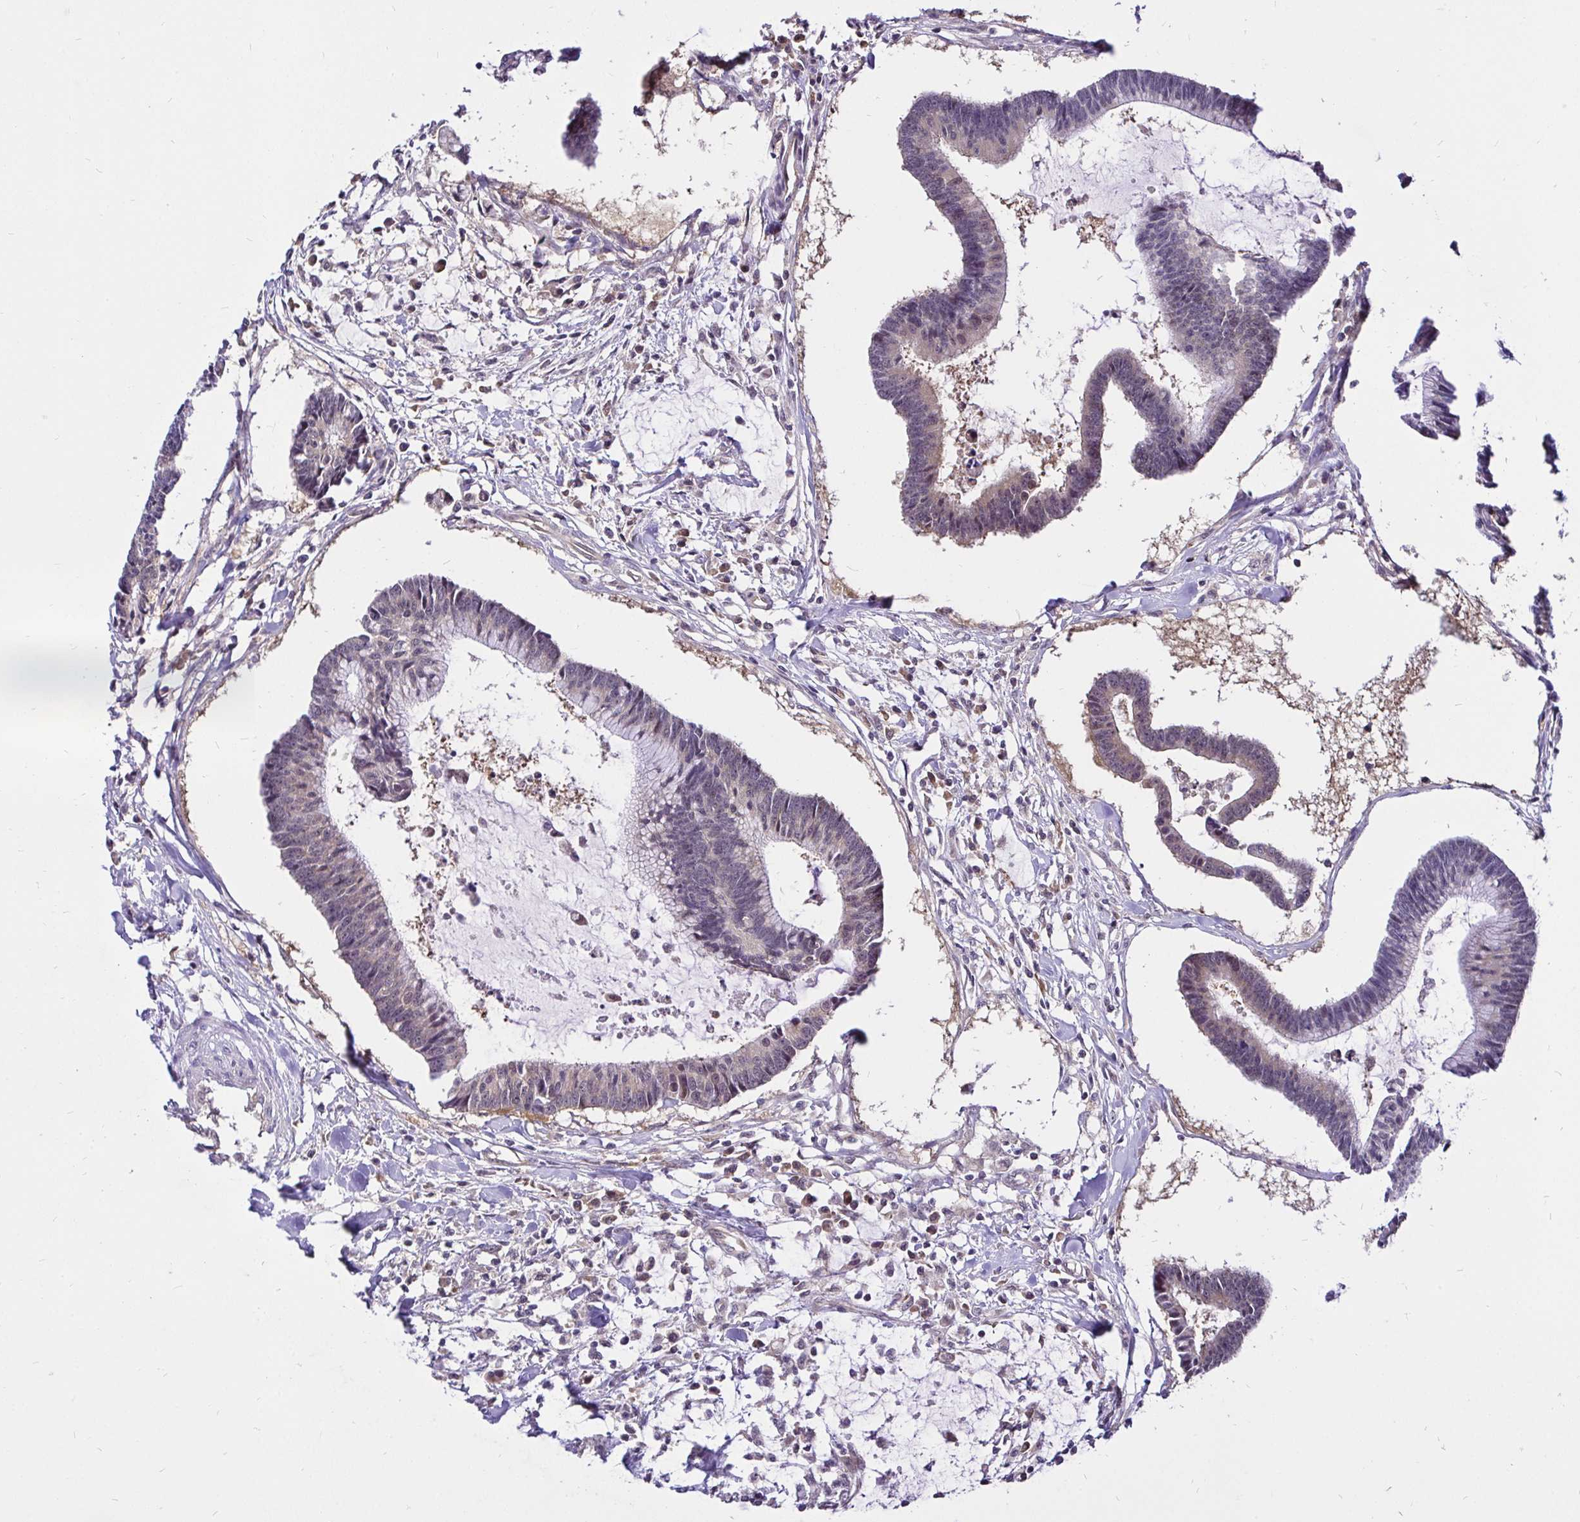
{"staining": {"intensity": "weak", "quantity": "<25%", "location": "cytoplasmic/membranous,nuclear"}, "tissue": "colorectal cancer", "cell_type": "Tumor cells", "image_type": "cancer", "snomed": [{"axis": "morphology", "description": "Adenocarcinoma, NOS"}, {"axis": "topography", "description": "Colon"}], "caption": "Human colorectal cancer stained for a protein using immunohistochemistry shows no staining in tumor cells.", "gene": "UBE2M", "patient": {"sex": "female", "age": 78}}